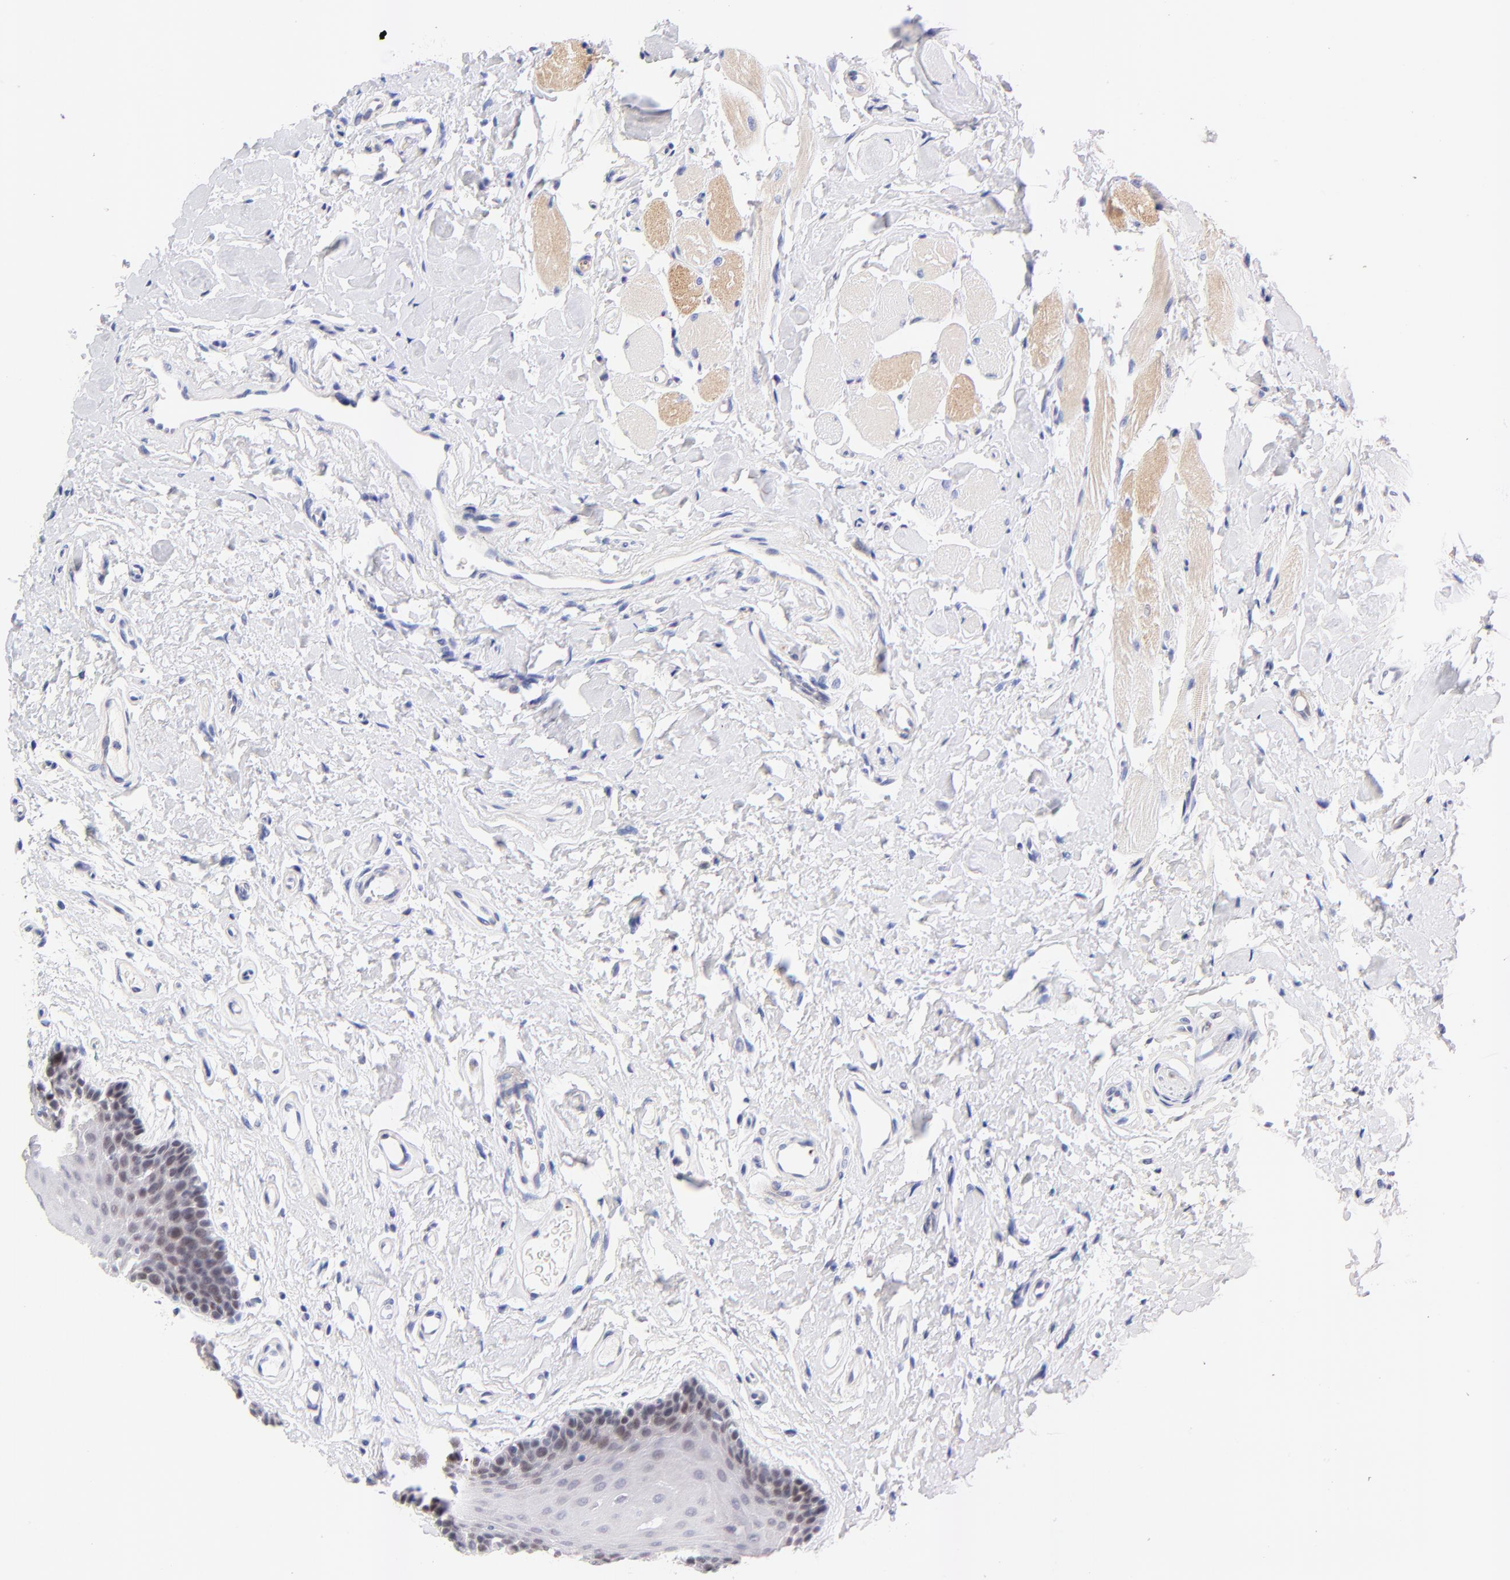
{"staining": {"intensity": "moderate", "quantity": "<25%", "location": "nuclear"}, "tissue": "oral mucosa", "cell_type": "Squamous epithelial cells", "image_type": "normal", "snomed": [{"axis": "morphology", "description": "Normal tissue, NOS"}, {"axis": "topography", "description": "Oral tissue"}], "caption": "Immunohistochemical staining of unremarkable human oral mucosa shows moderate nuclear protein expression in approximately <25% of squamous epithelial cells. (DAB (3,3'-diaminobenzidine) IHC, brown staining for protein, blue staining for nuclei).", "gene": "FAM117B", "patient": {"sex": "male", "age": 62}}